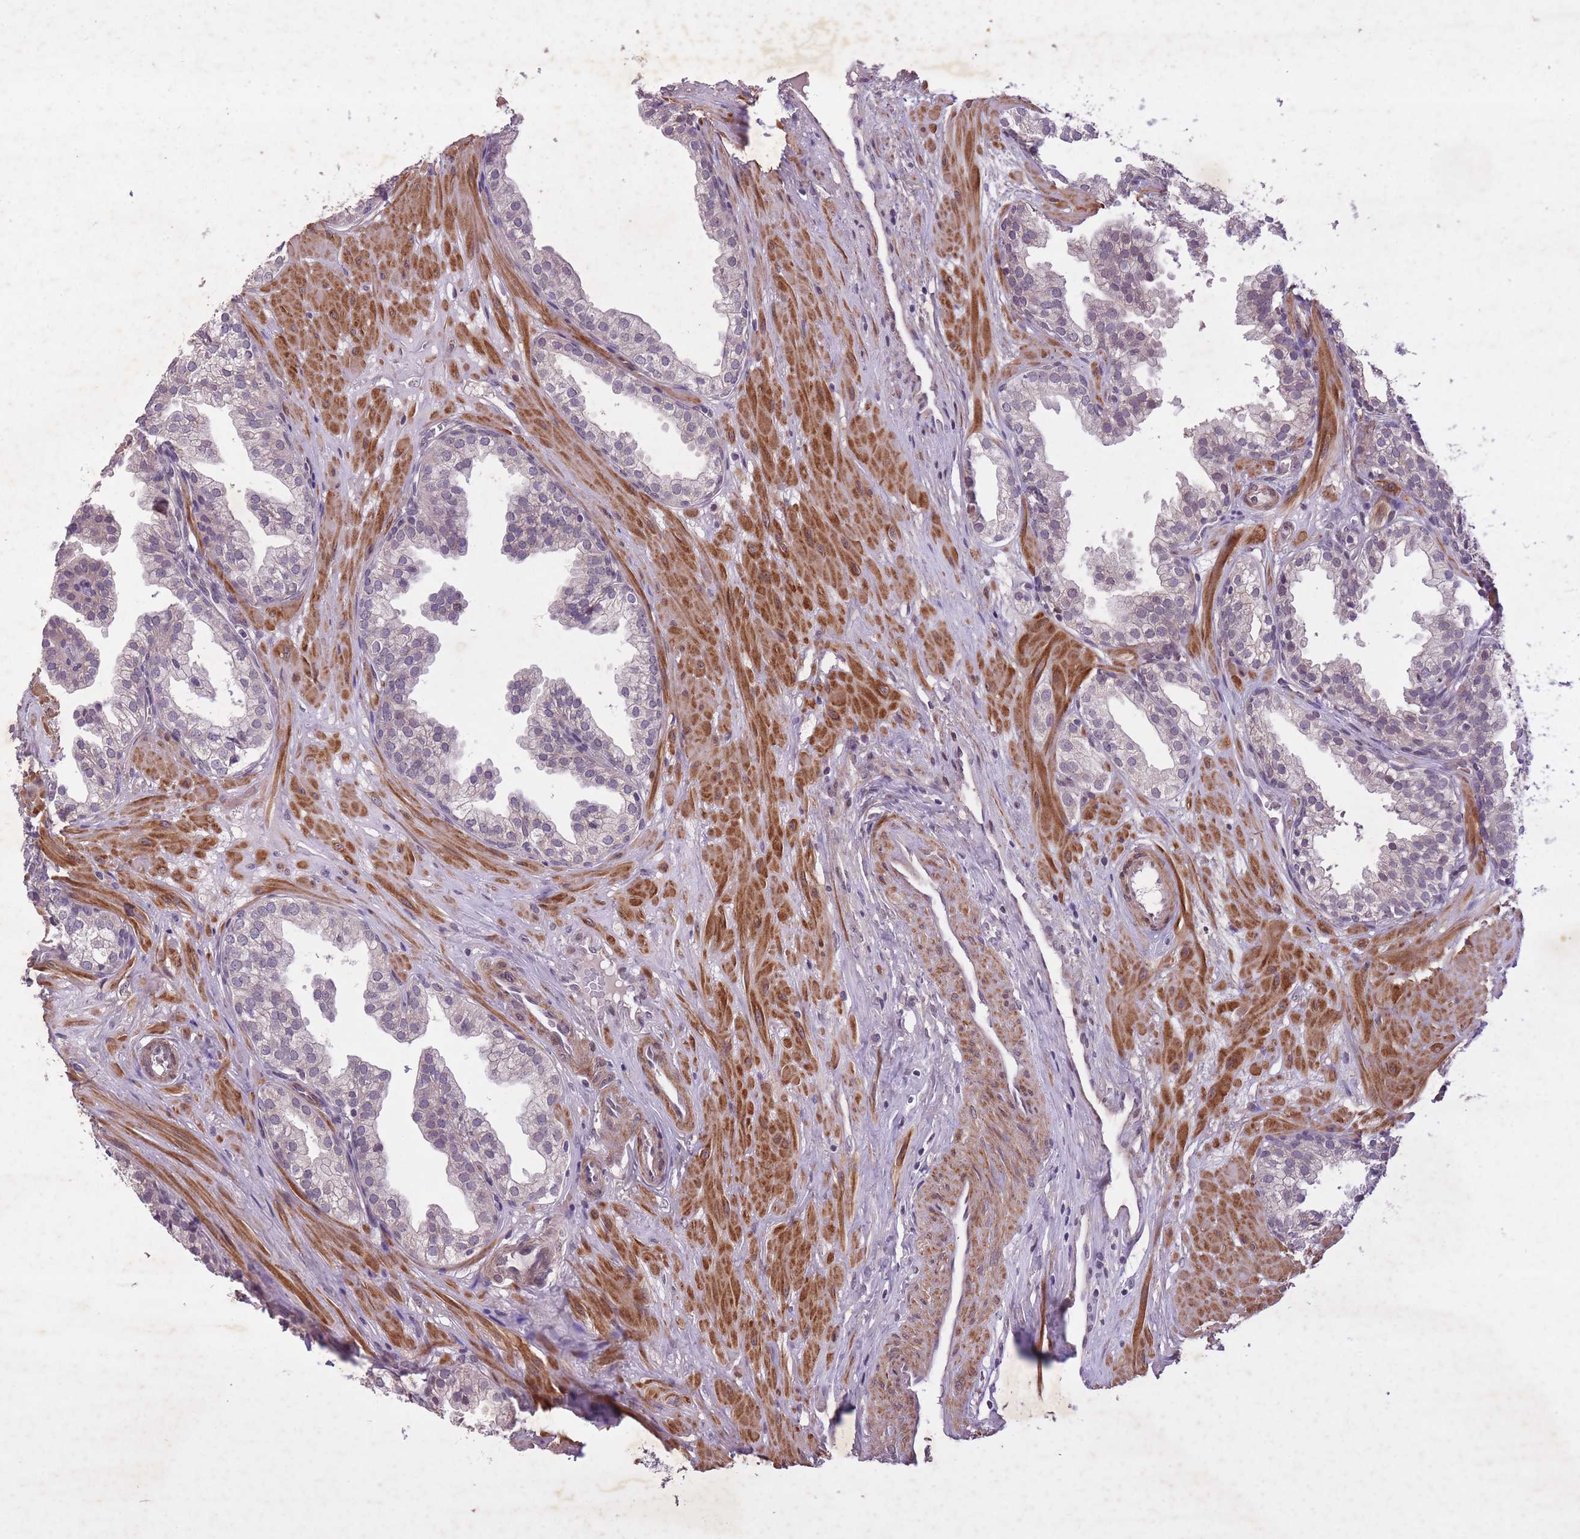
{"staining": {"intensity": "negative", "quantity": "none", "location": "none"}, "tissue": "prostate", "cell_type": "Glandular cells", "image_type": "normal", "snomed": [{"axis": "morphology", "description": "Normal tissue, NOS"}, {"axis": "topography", "description": "Prostate"}, {"axis": "topography", "description": "Peripheral nerve tissue"}], "caption": "A high-resolution histopathology image shows immunohistochemistry staining of normal prostate, which shows no significant staining in glandular cells. (DAB immunohistochemistry (IHC) with hematoxylin counter stain).", "gene": "CBX6", "patient": {"sex": "male", "age": 55}}